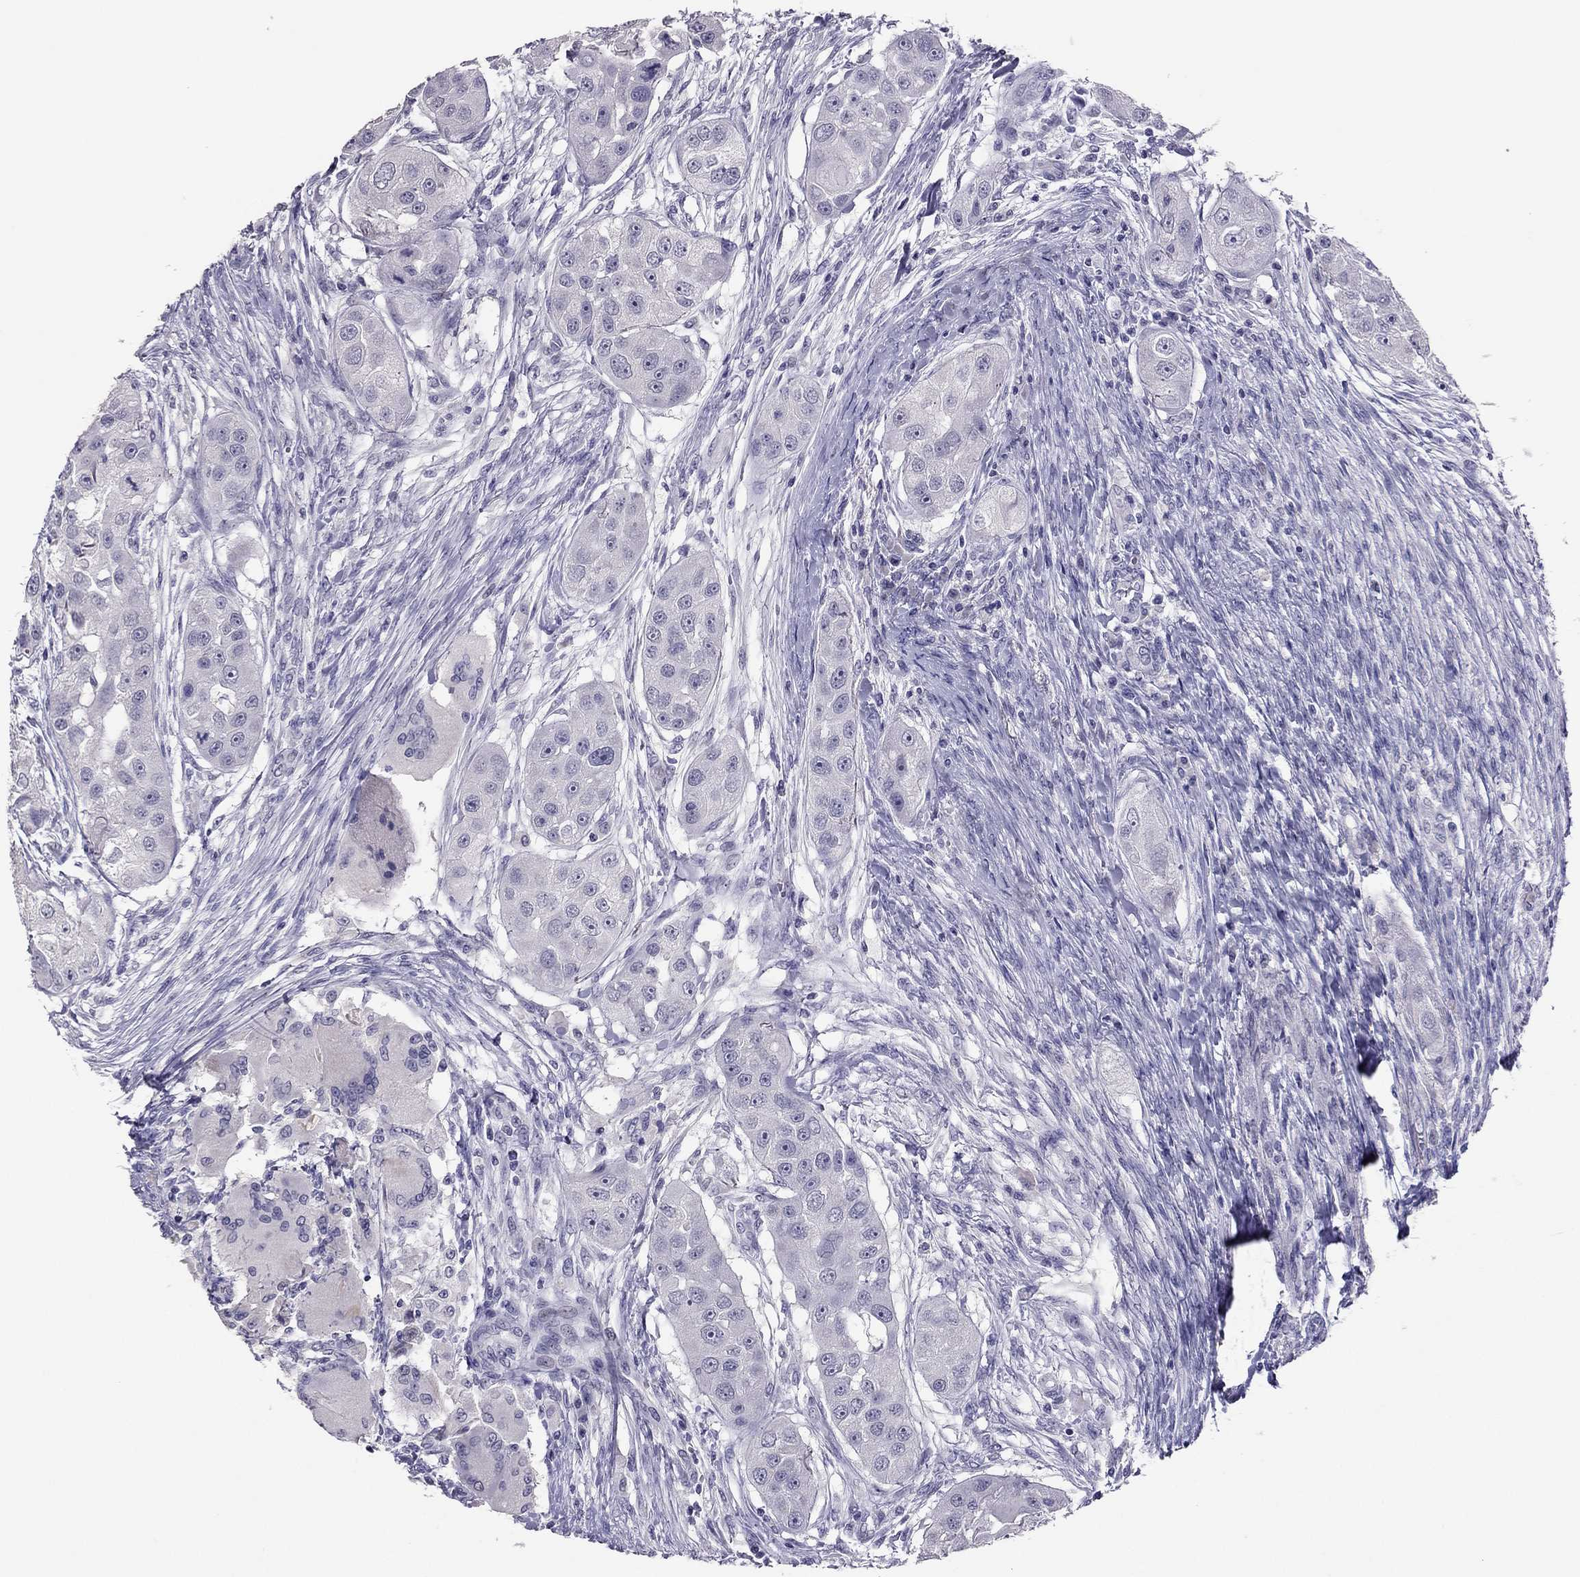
{"staining": {"intensity": "negative", "quantity": "none", "location": "none"}, "tissue": "head and neck cancer", "cell_type": "Tumor cells", "image_type": "cancer", "snomed": [{"axis": "morphology", "description": "Squamous cell carcinoma, NOS"}, {"axis": "topography", "description": "Head-Neck"}], "caption": "This is a image of immunohistochemistry staining of squamous cell carcinoma (head and neck), which shows no staining in tumor cells.", "gene": "RHO", "patient": {"sex": "male", "age": 51}}